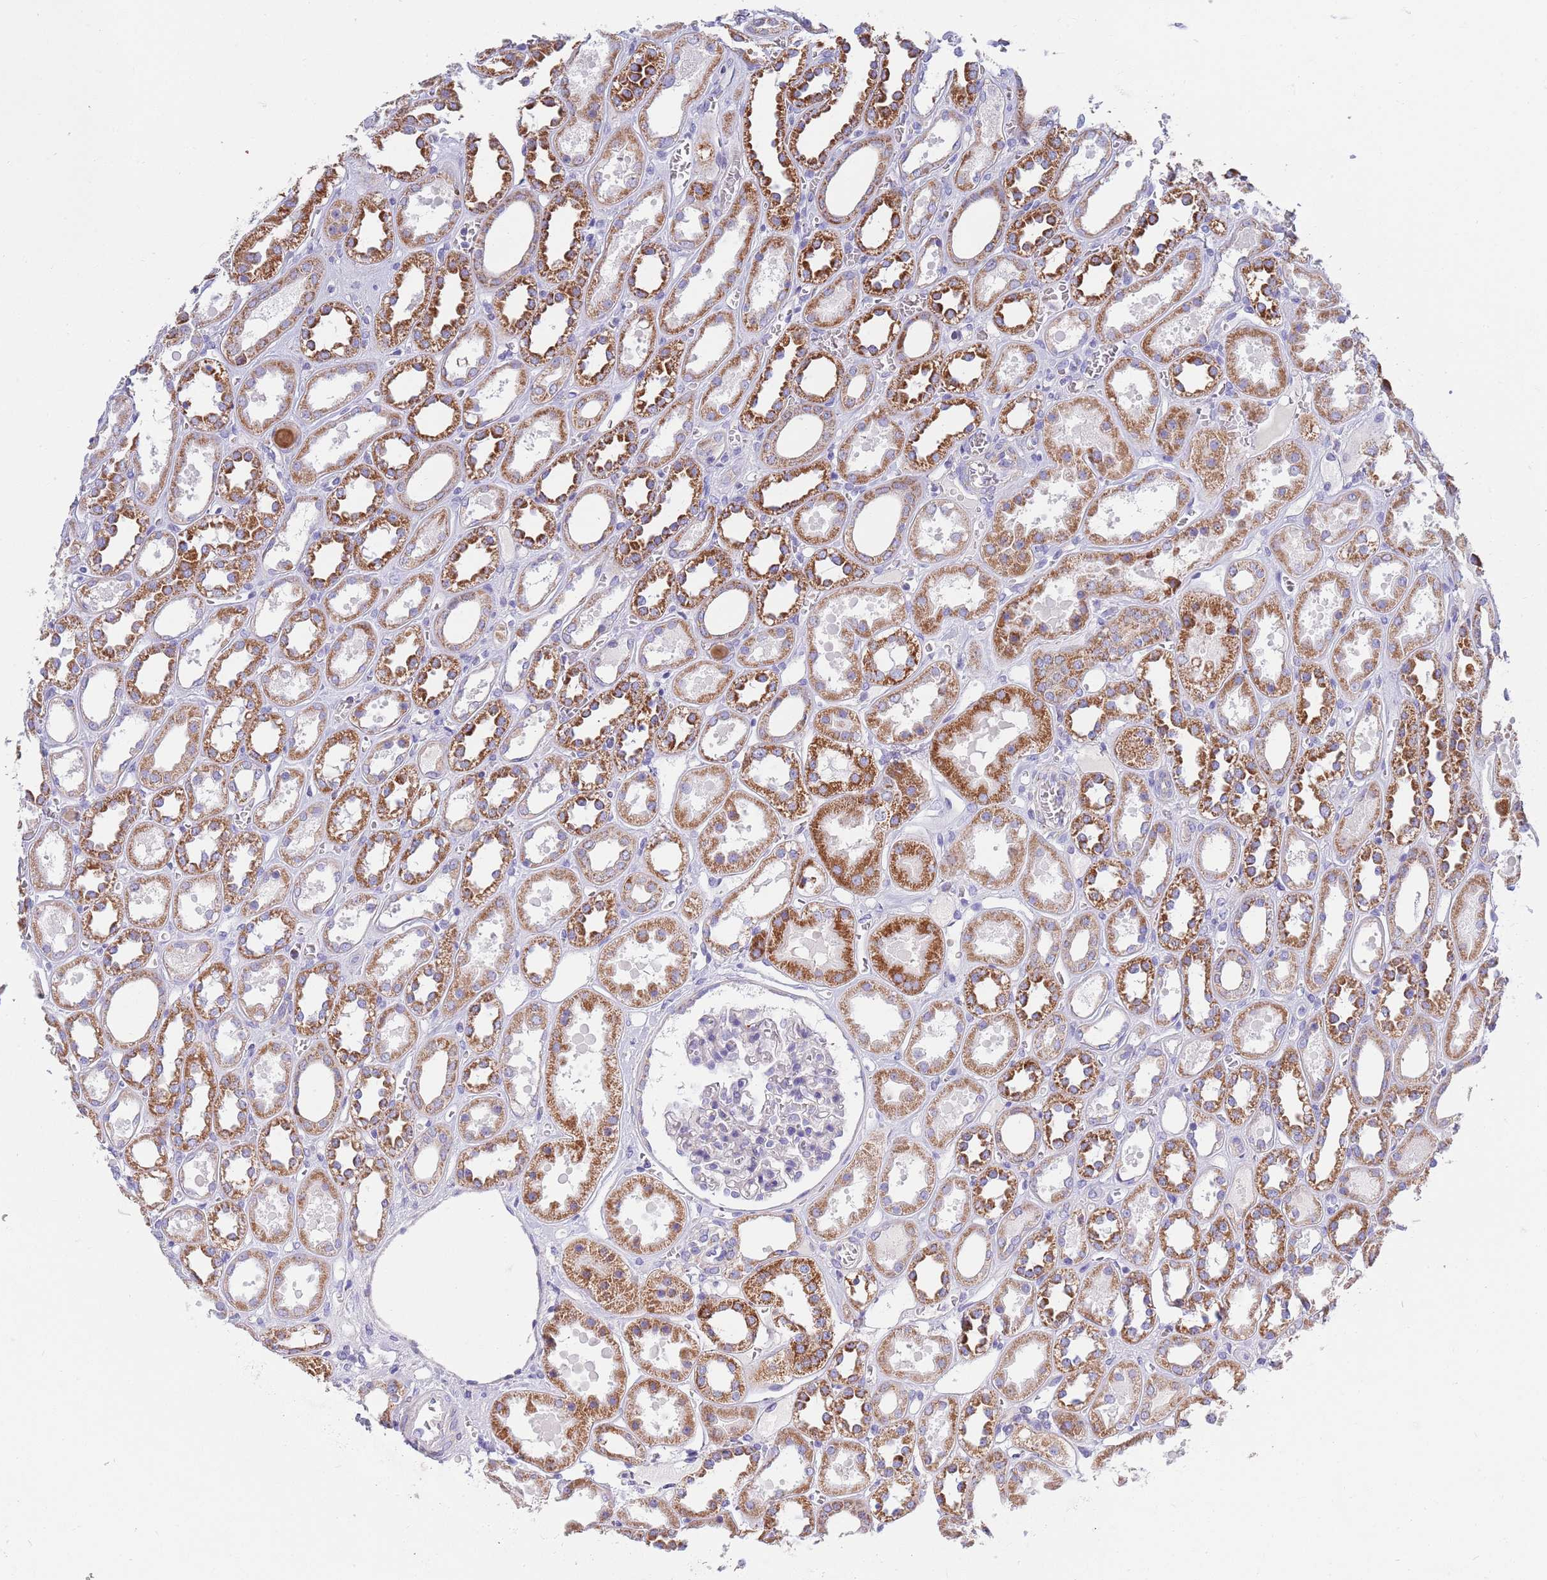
{"staining": {"intensity": "negative", "quantity": "none", "location": "none"}, "tissue": "kidney", "cell_type": "Cells in glomeruli", "image_type": "normal", "snomed": [{"axis": "morphology", "description": "Normal tissue, NOS"}, {"axis": "topography", "description": "Kidney"}], "caption": "This is a histopathology image of IHC staining of normal kidney, which shows no expression in cells in glomeruli. (DAB immunohistochemistry (IHC) visualized using brightfield microscopy, high magnification).", "gene": "EMC8", "patient": {"sex": "female", "age": 41}}